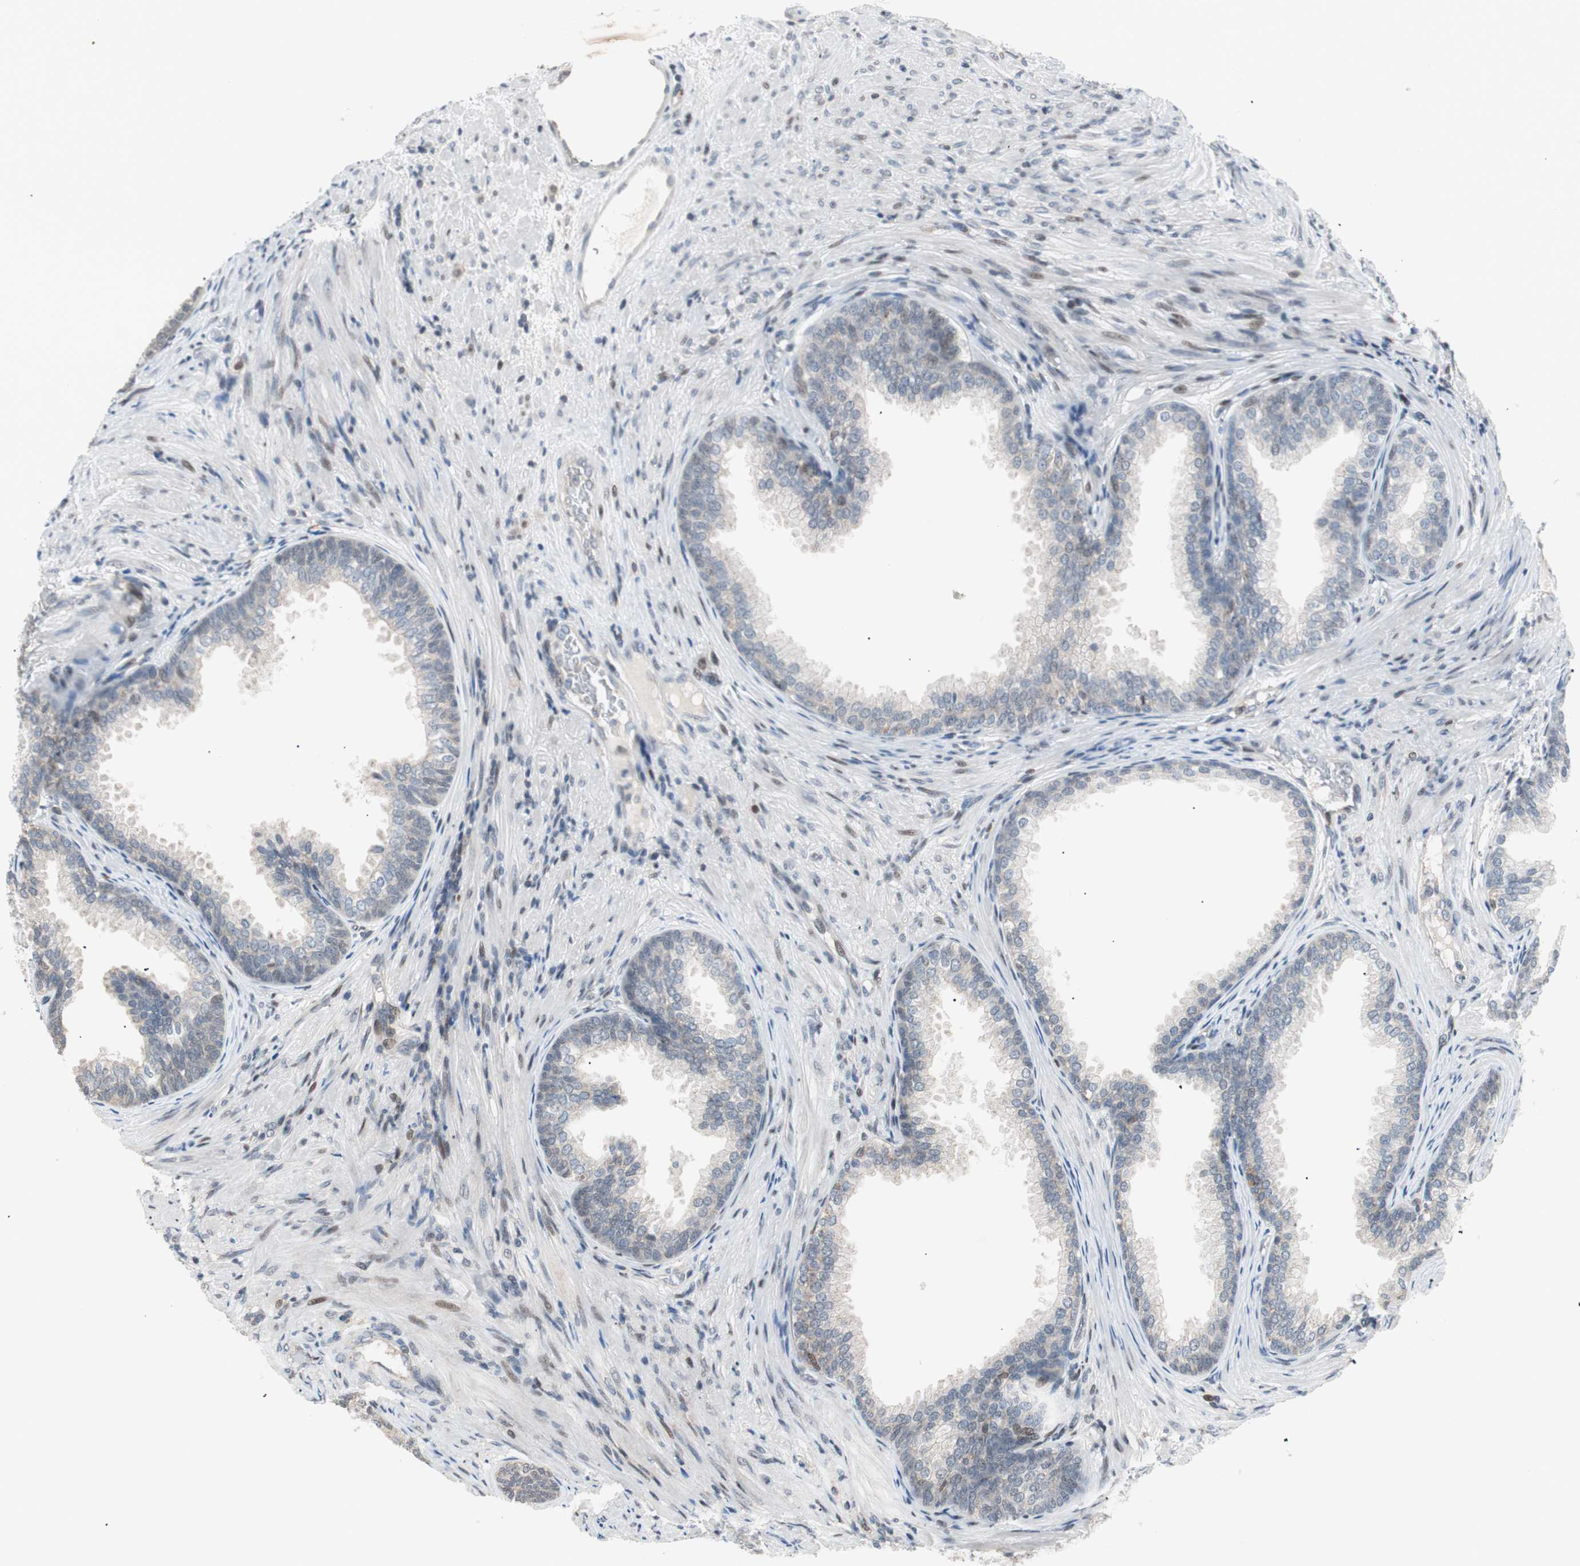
{"staining": {"intensity": "moderate", "quantity": "<25%", "location": "nuclear"}, "tissue": "prostate", "cell_type": "Glandular cells", "image_type": "normal", "snomed": [{"axis": "morphology", "description": "Normal tissue, NOS"}, {"axis": "topography", "description": "Prostate"}], "caption": "Immunohistochemistry histopathology image of unremarkable prostate stained for a protein (brown), which displays low levels of moderate nuclear staining in about <25% of glandular cells.", "gene": "POLH", "patient": {"sex": "male", "age": 76}}